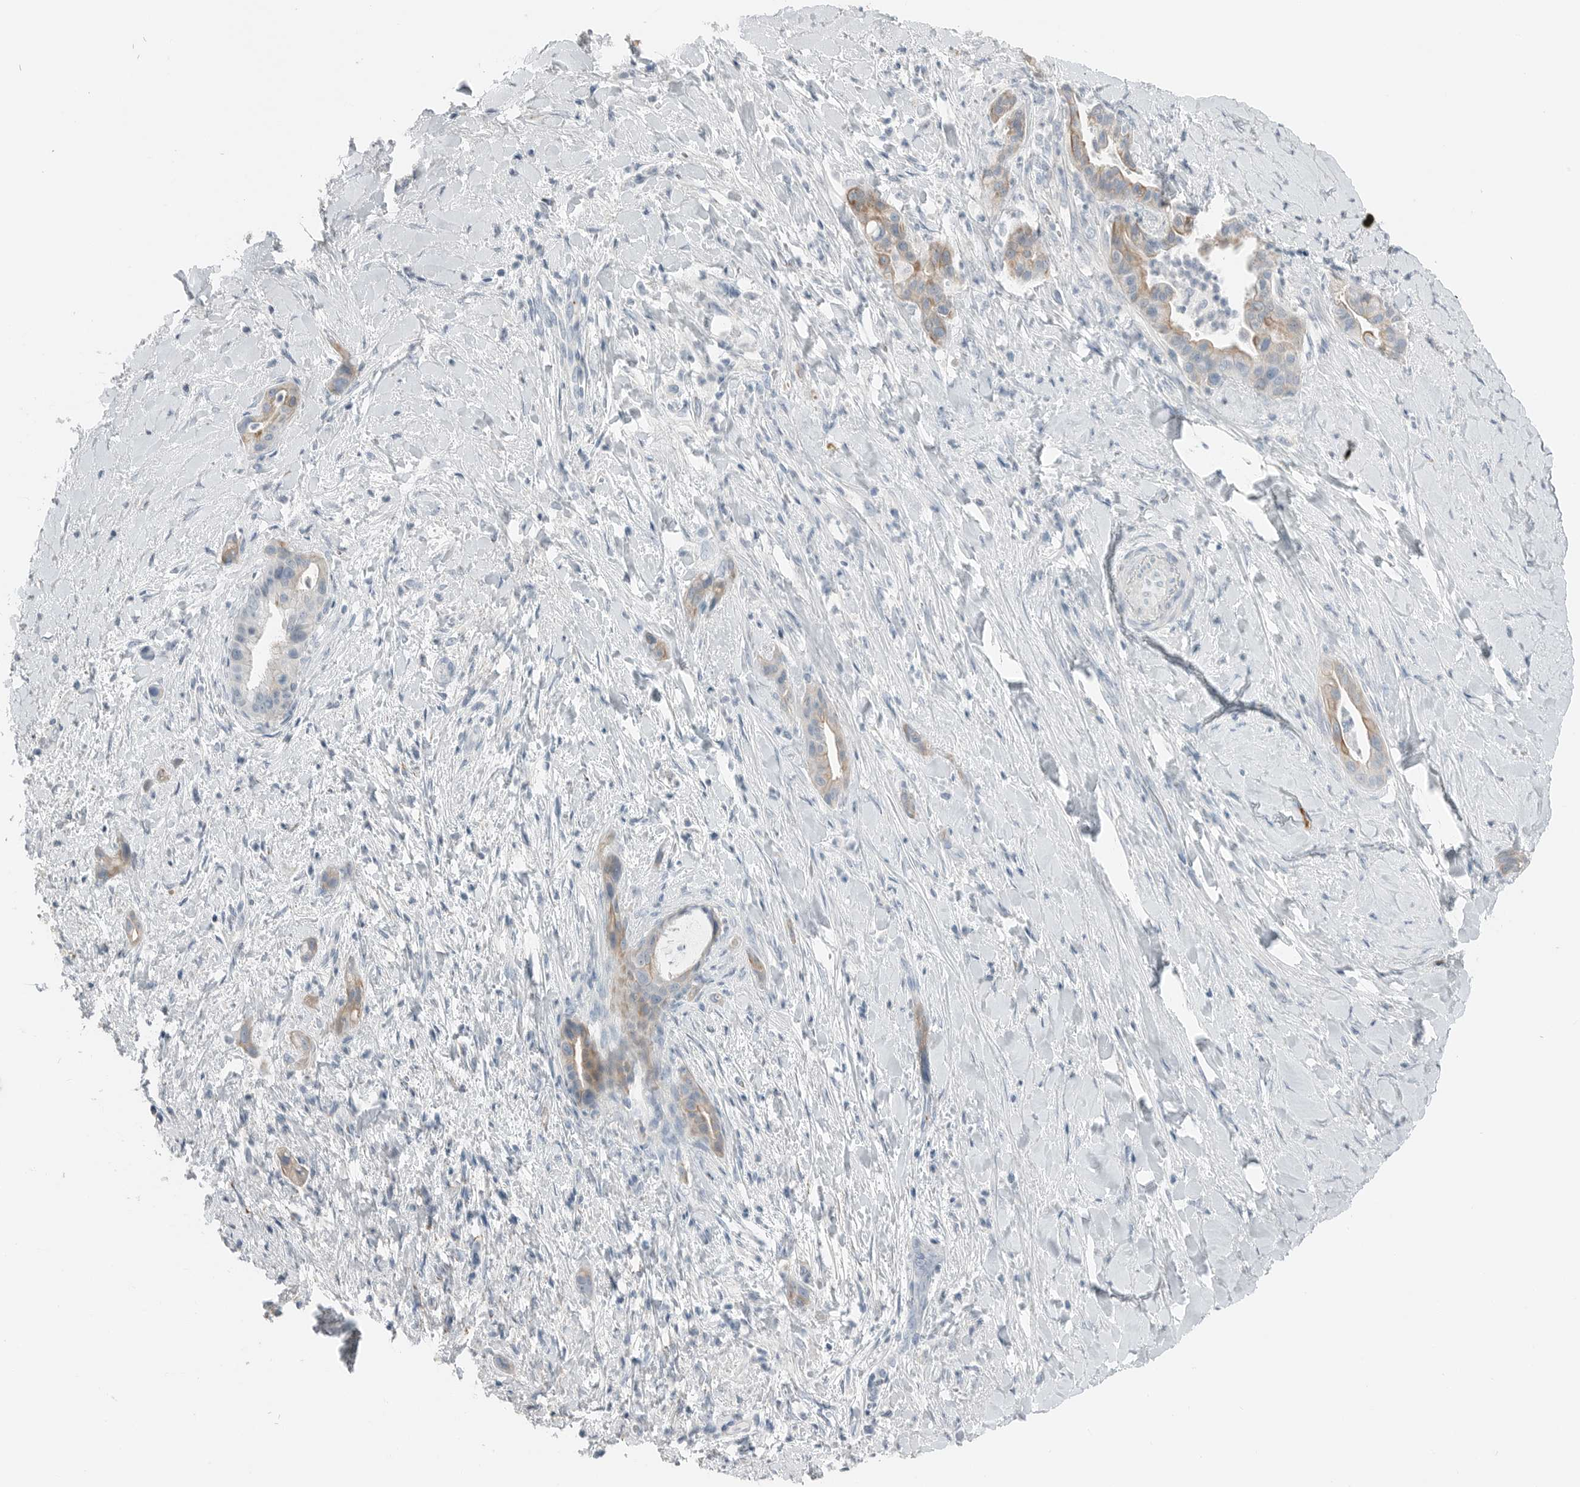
{"staining": {"intensity": "weak", "quantity": ">75%", "location": "cytoplasmic/membranous"}, "tissue": "liver cancer", "cell_type": "Tumor cells", "image_type": "cancer", "snomed": [{"axis": "morphology", "description": "Cholangiocarcinoma"}, {"axis": "topography", "description": "Liver"}], "caption": "A brown stain highlights weak cytoplasmic/membranous staining of a protein in human liver cancer tumor cells.", "gene": "SERPINB7", "patient": {"sex": "female", "age": 54}}